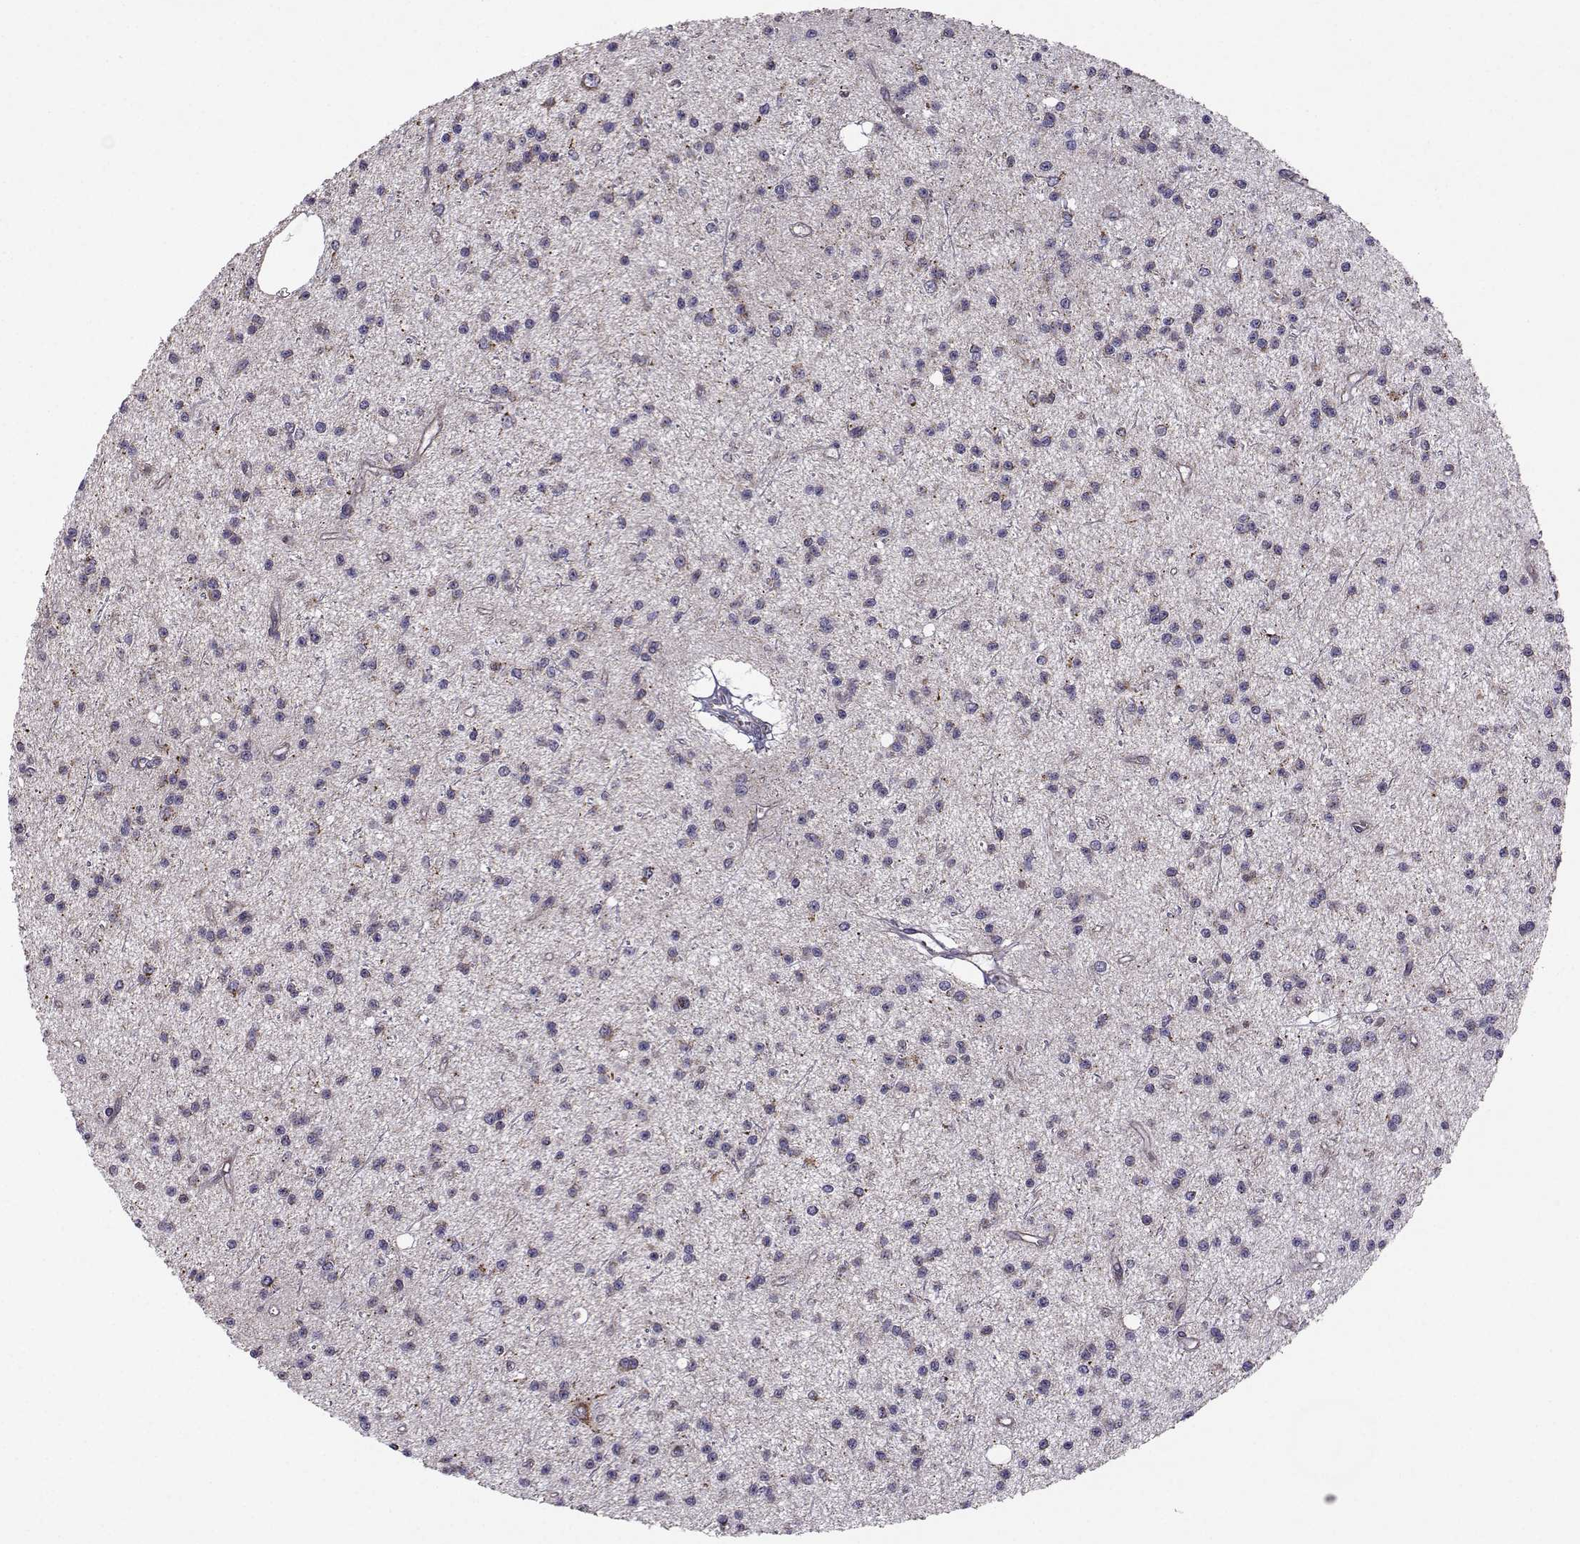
{"staining": {"intensity": "strong", "quantity": "<25%", "location": "cytoplasmic/membranous"}, "tissue": "glioma", "cell_type": "Tumor cells", "image_type": "cancer", "snomed": [{"axis": "morphology", "description": "Glioma, malignant, Low grade"}, {"axis": "topography", "description": "Brain"}], "caption": "A brown stain shows strong cytoplasmic/membranous staining of a protein in malignant glioma (low-grade) tumor cells.", "gene": "NECAB3", "patient": {"sex": "male", "age": 27}}